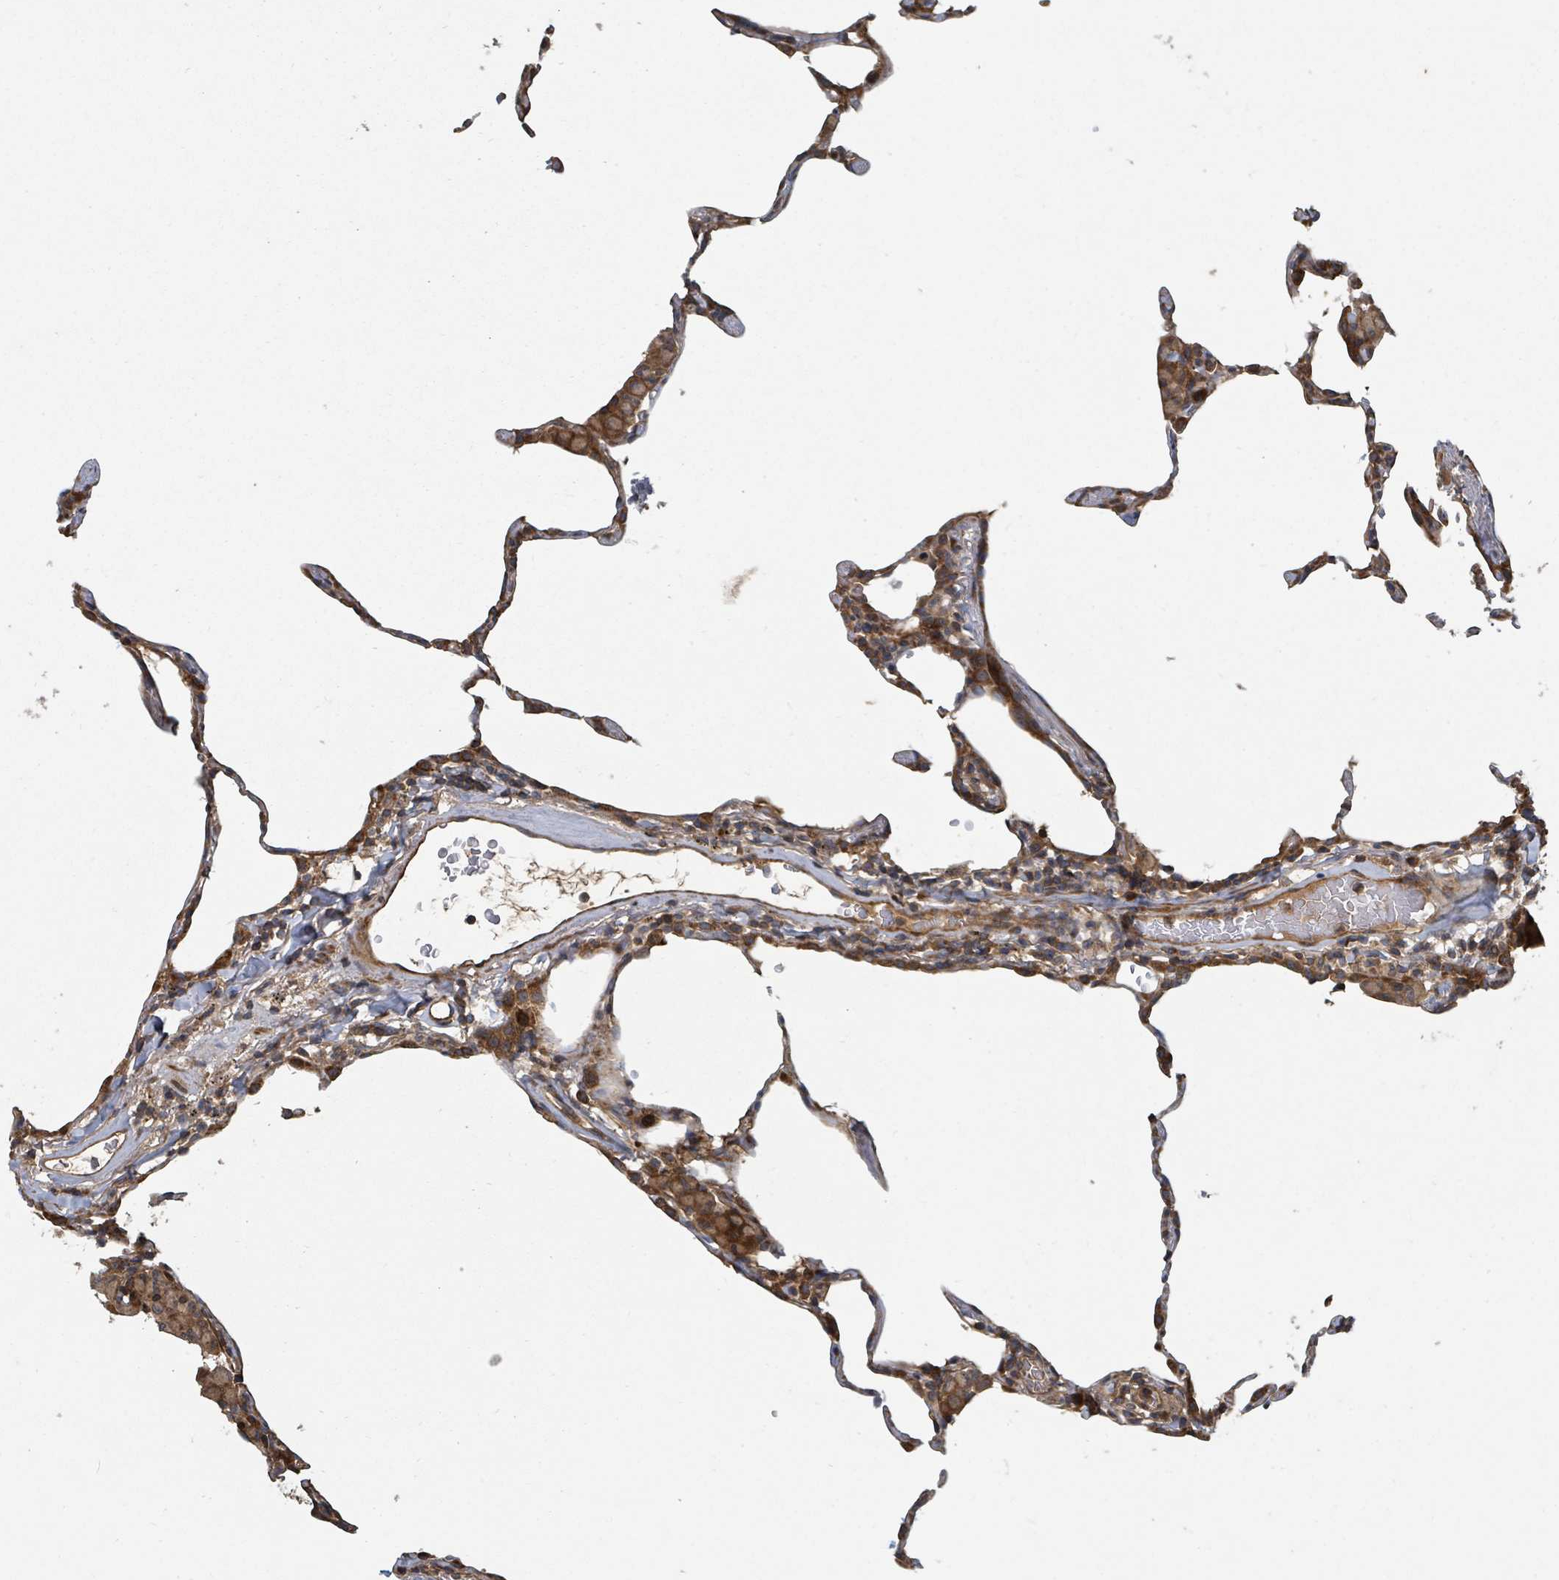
{"staining": {"intensity": "moderate", "quantity": "25%-75%", "location": "cytoplasmic/membranous"}, "tissue": "lung", "cell_type": "Alveolar cells", "image_type": "normal", "snomed": [{"axis": "morphology", "description": "Normal tissue, NOS"}, {"axis": "topography", "description": "Lung"}], "caption": "Protein expression by IHC displays moderate cytoplasmic/membranous positivity in approximately 25%-75% of alveolar cells in normal lung.", "gene": "DPM1", "patient": {"sex": "female", "age": 57}}